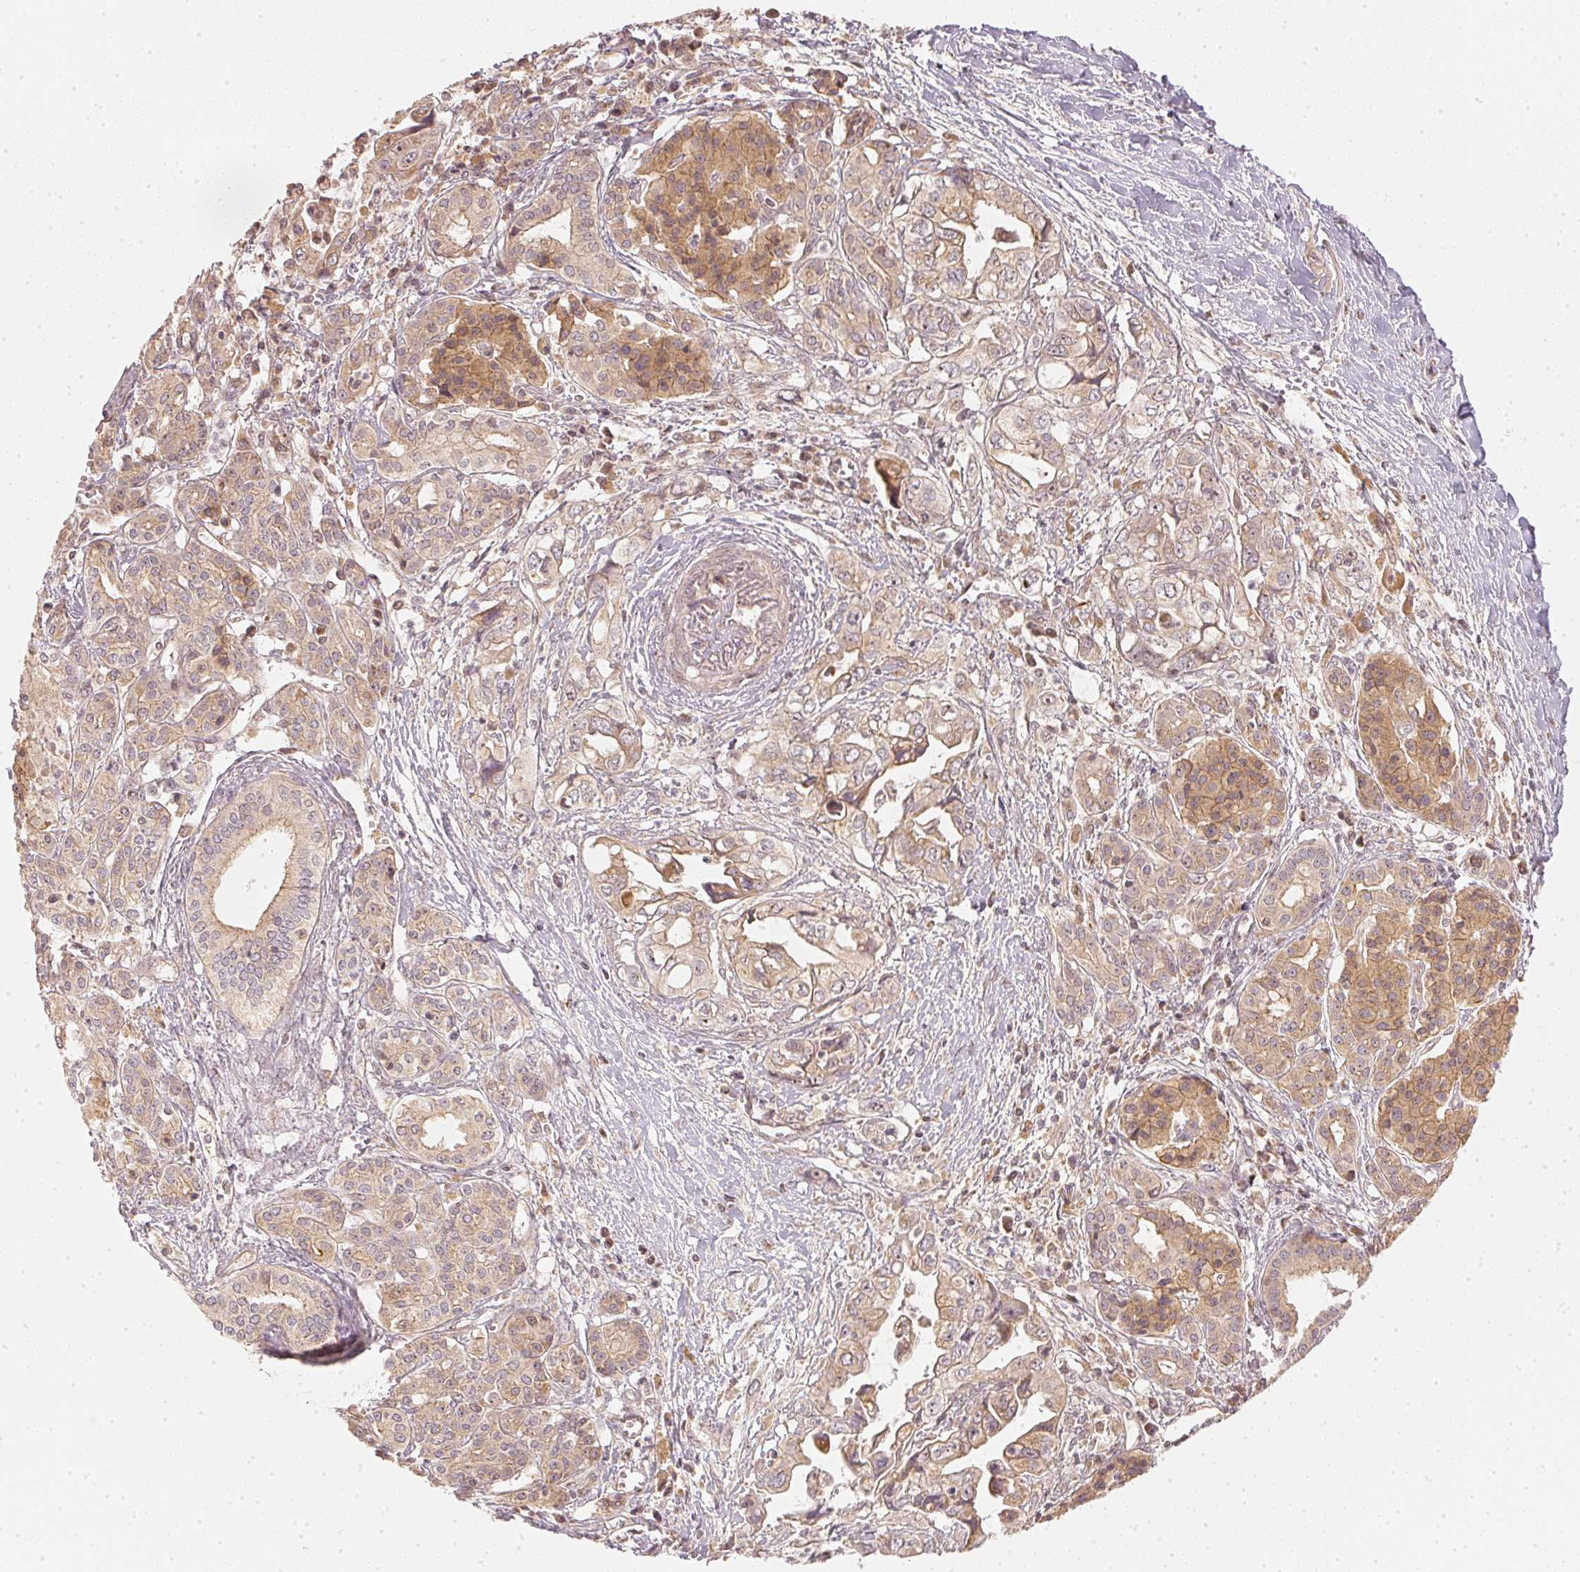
{"staining": {"intensity": "weak", "quantity": "25%-75%", "location": "cytoplasmic/membranous"}, "tissue": "pancreatic cancer", "cell_type": "Tumor cells", "image_type": "cancer", "snomed": [{"axis": "morphology", "description": "Adenocarcinoma, NOS"}, {"axis": "topography", "description": "Pancreas"}], "caption": "Approximately 25%-75% of tumor cells in human pancreatic cancer reveal weak cytoplasmic/membranous protein positivity as visualized by brown immunohistochemical staining.", "gene": "WDR54", "patient": {"sex": "male", "age": 68}}